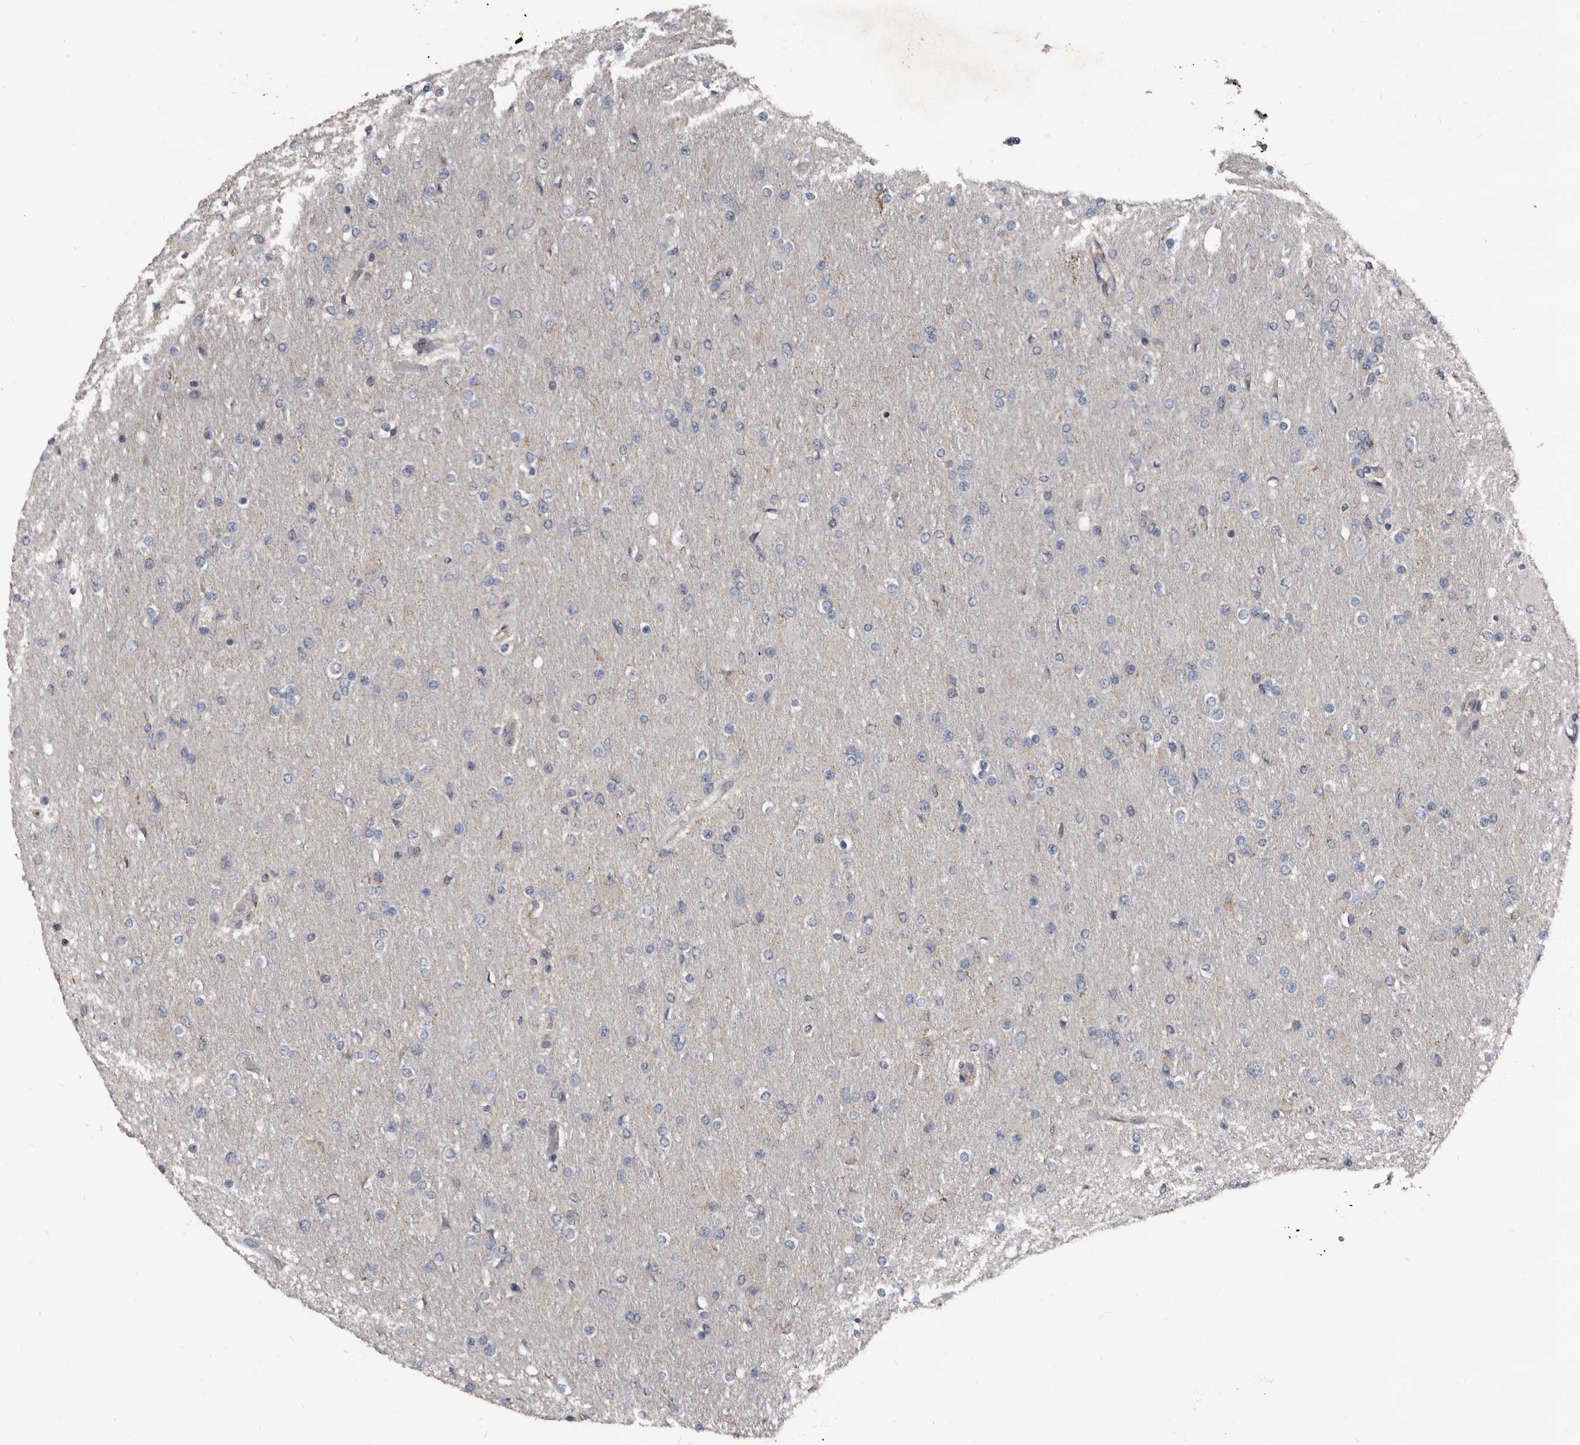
{"staining": {"intensity": "negative", "quantity": "none", "location": "none"}, "tissue": "glioma", "cell_type": "Tumor cells", "image_type": "cancer", "snomed": [{"axis": "morphology", "description": "Glioma, malignant, High grade"}, {"axis": "topography", "description": "Cerebral cortex"}], "caption": "A histopathology image of glioma stained for a protein displays no brown staining in tumor cells.", "gene": "GREB1", "patient": {"sex": "female", "age": 36}}